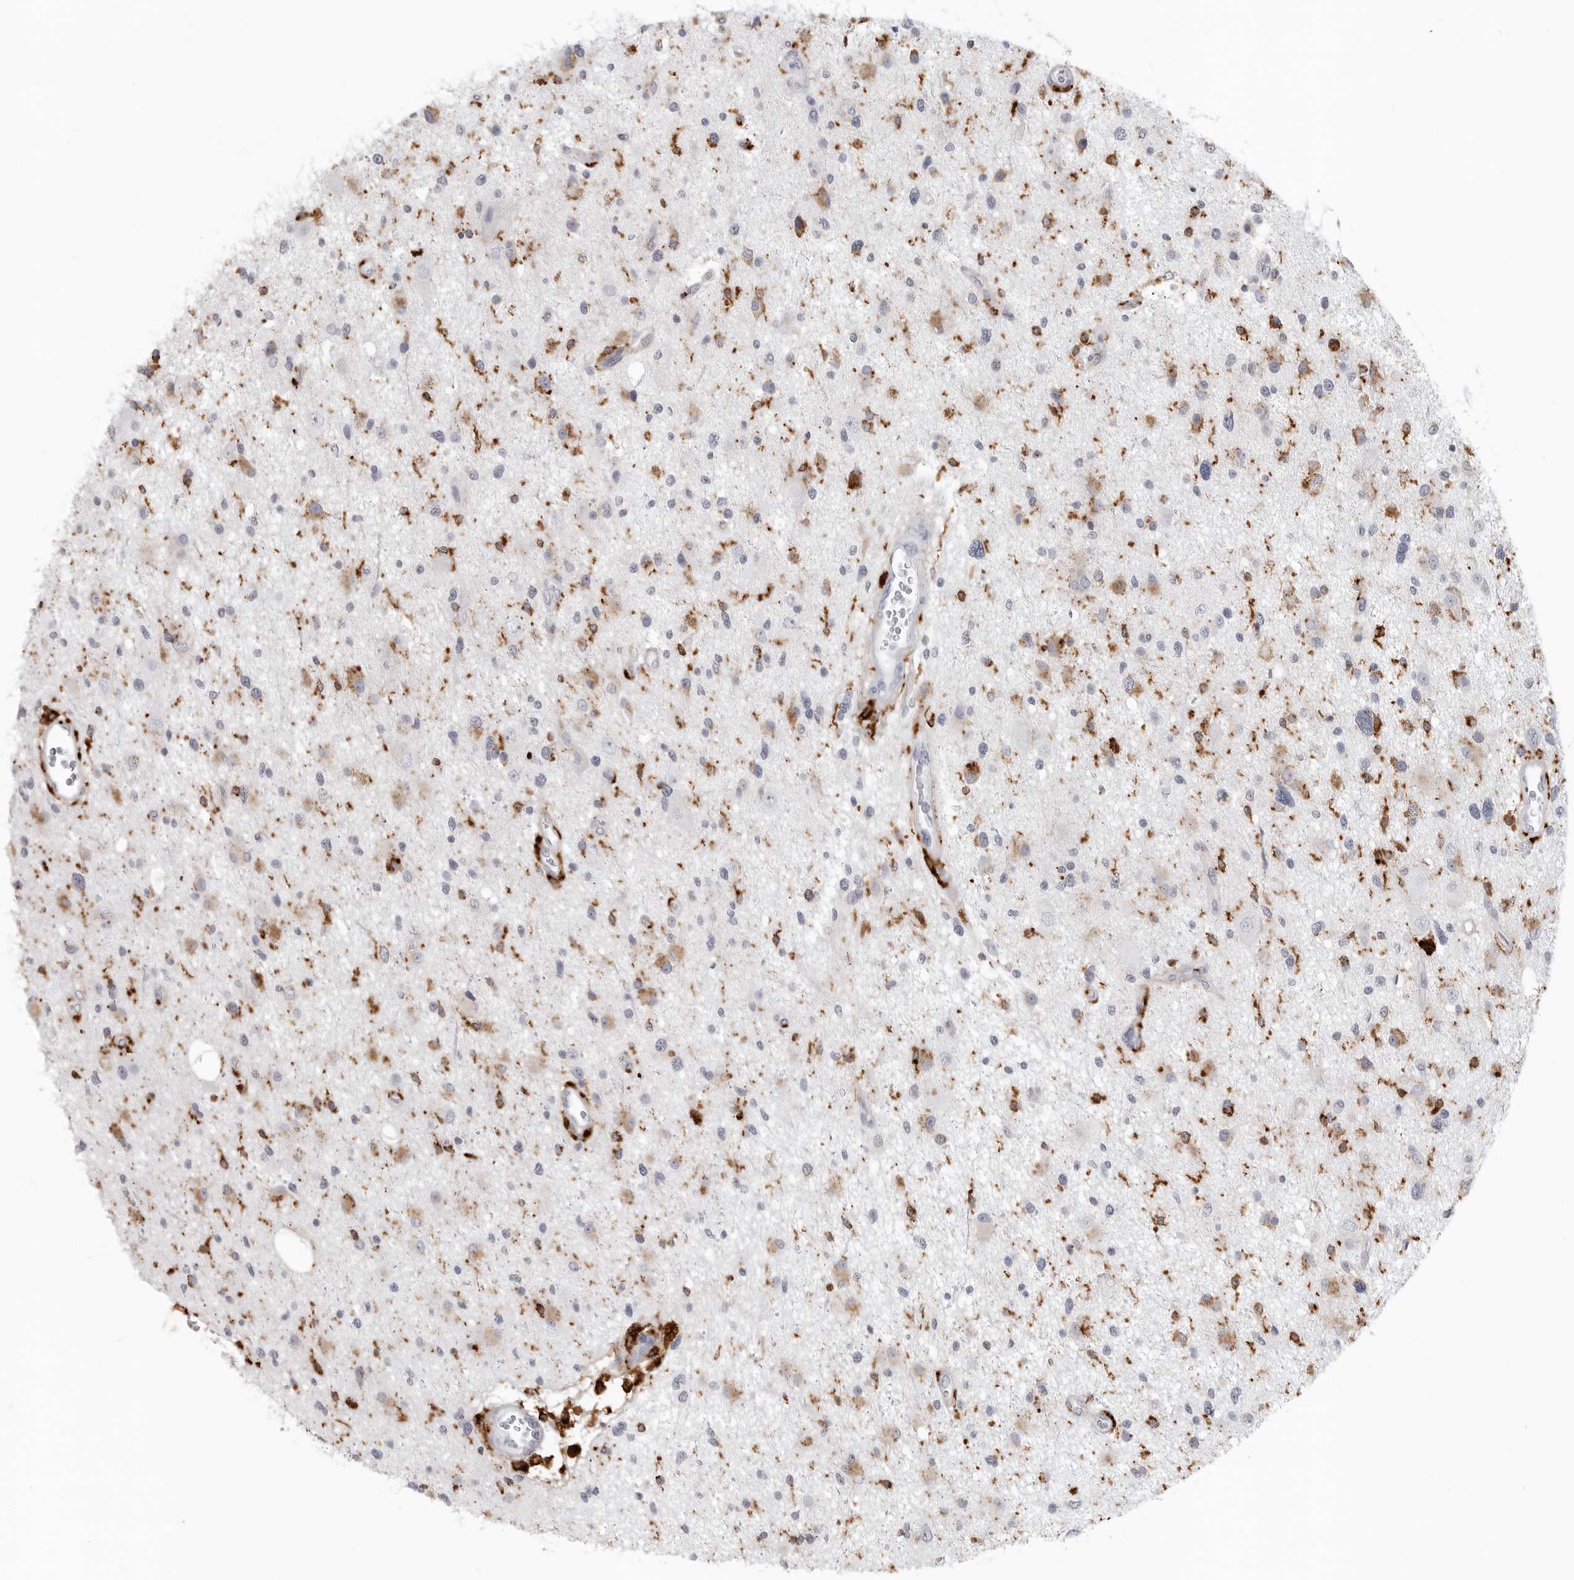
{"staining": {"intensity": "negative", "quantity": "none", "location": "none"}, "tissue": "glioma", "cell_type": "Tumor cells", "image_type": "cancer", "snomed": [{"axis": "morphology", "description": "Glioma, malignant, High grade"}, {"axis": "topography", "description": "Brain"}], "caption": "Immunohistochemistry of human malignant glioma (high-grade) displays no positivity in tumor cells.", "gene": "IFI30", "patient": {"sex": "male", "age": 33}}